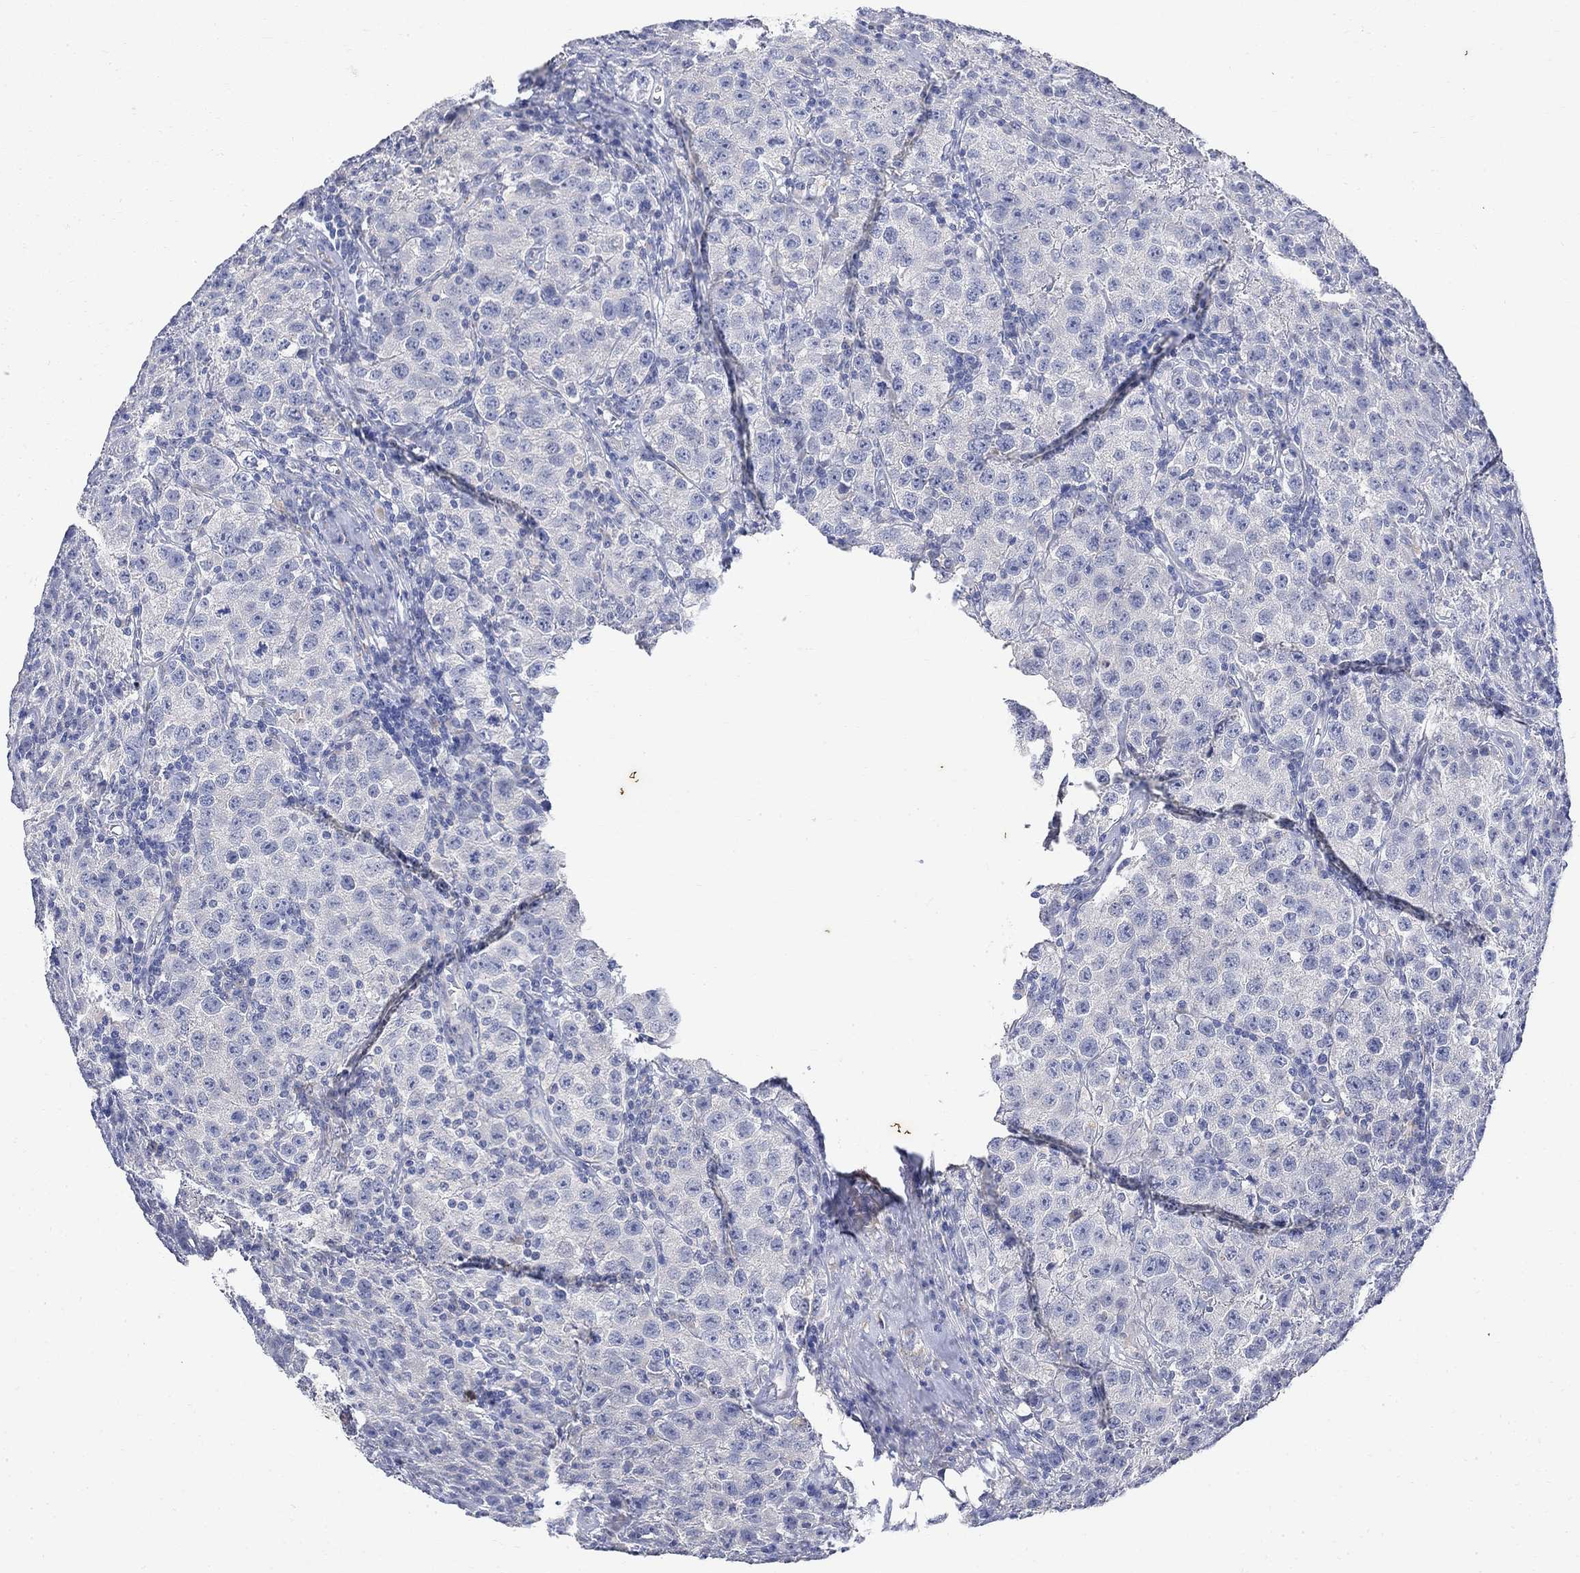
{"staining": {"intensity": "negative", "quantity": "none", "location": "none"}, "tissue": "testis cancer", "cell_type": "Tumor cells", "image_type": "cancer", "snomed": [{"axis": "morphology", "description": "Seminoma, NOS"}, {"axis": "topography", "description": "Testis"}], "caption": "DAB (3,3'-diaminobenzidine) immunohistochemical staining of testis cancer exhibits no significant staining in tumor cells.", "gene": "FNDC5", "patient": {"sex": "male", "age": 52}}